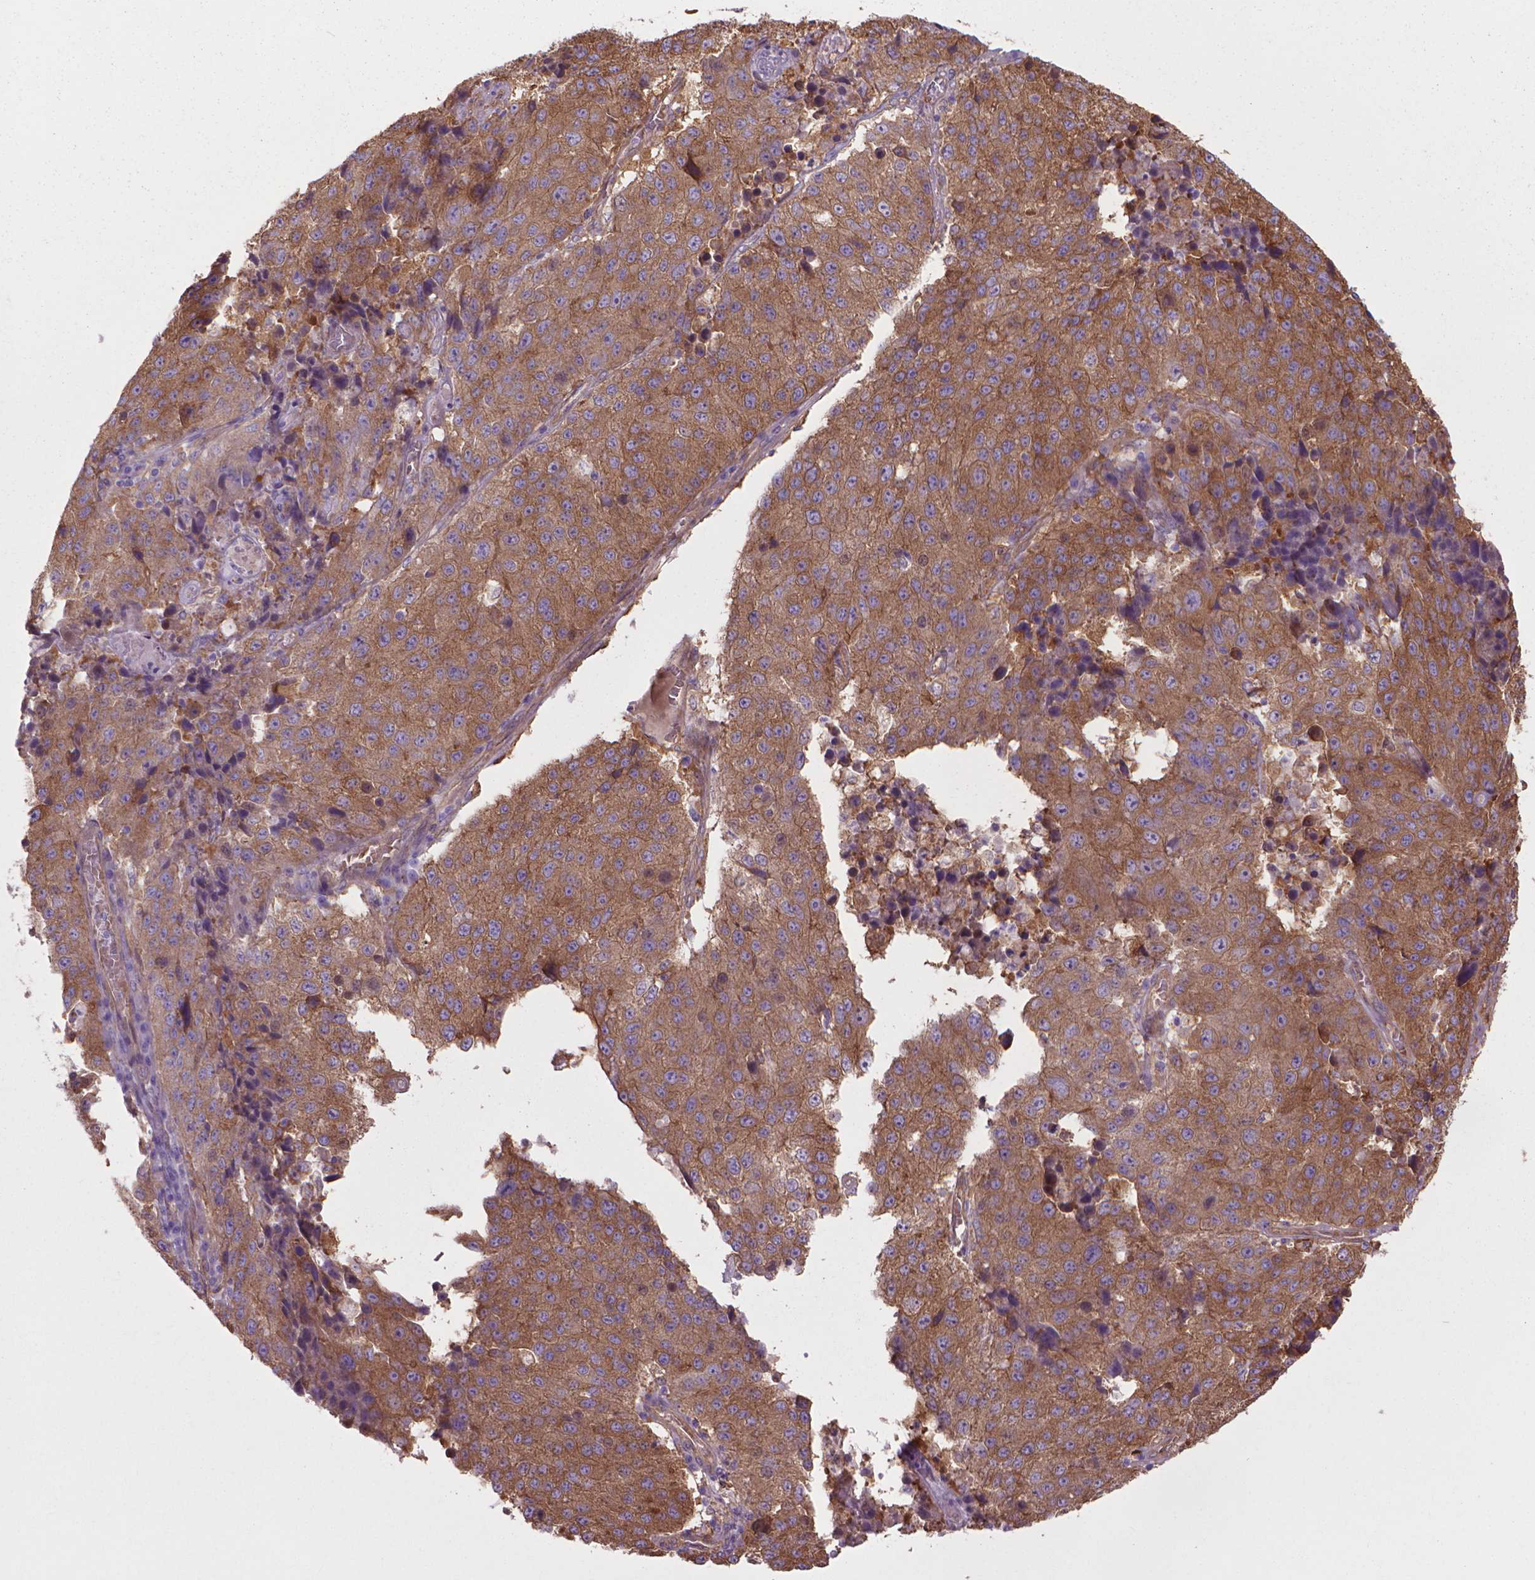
{"staining": {"intensity": "moderate", "quantity": ">75%", "location": "cytoplasmic/membranous"}, "tissue": "stomach cancer", "cell_type": "Tumor cells", "image_type": "cancer", "snomed": [{"axis": "morphology", "description": "Adenocarcinoma, NOS"}, {"axis": "topography", "description": "Stomach"}], "caption": "Stomach adenocarcinoma tissue demonstrates moderate cytoplasmic/membranous positivity in about >75% of tumor cells, visualized by immunohistochemistry.", "gene": "CORO1B", "patient": {"sex": "male", "age": 71}}